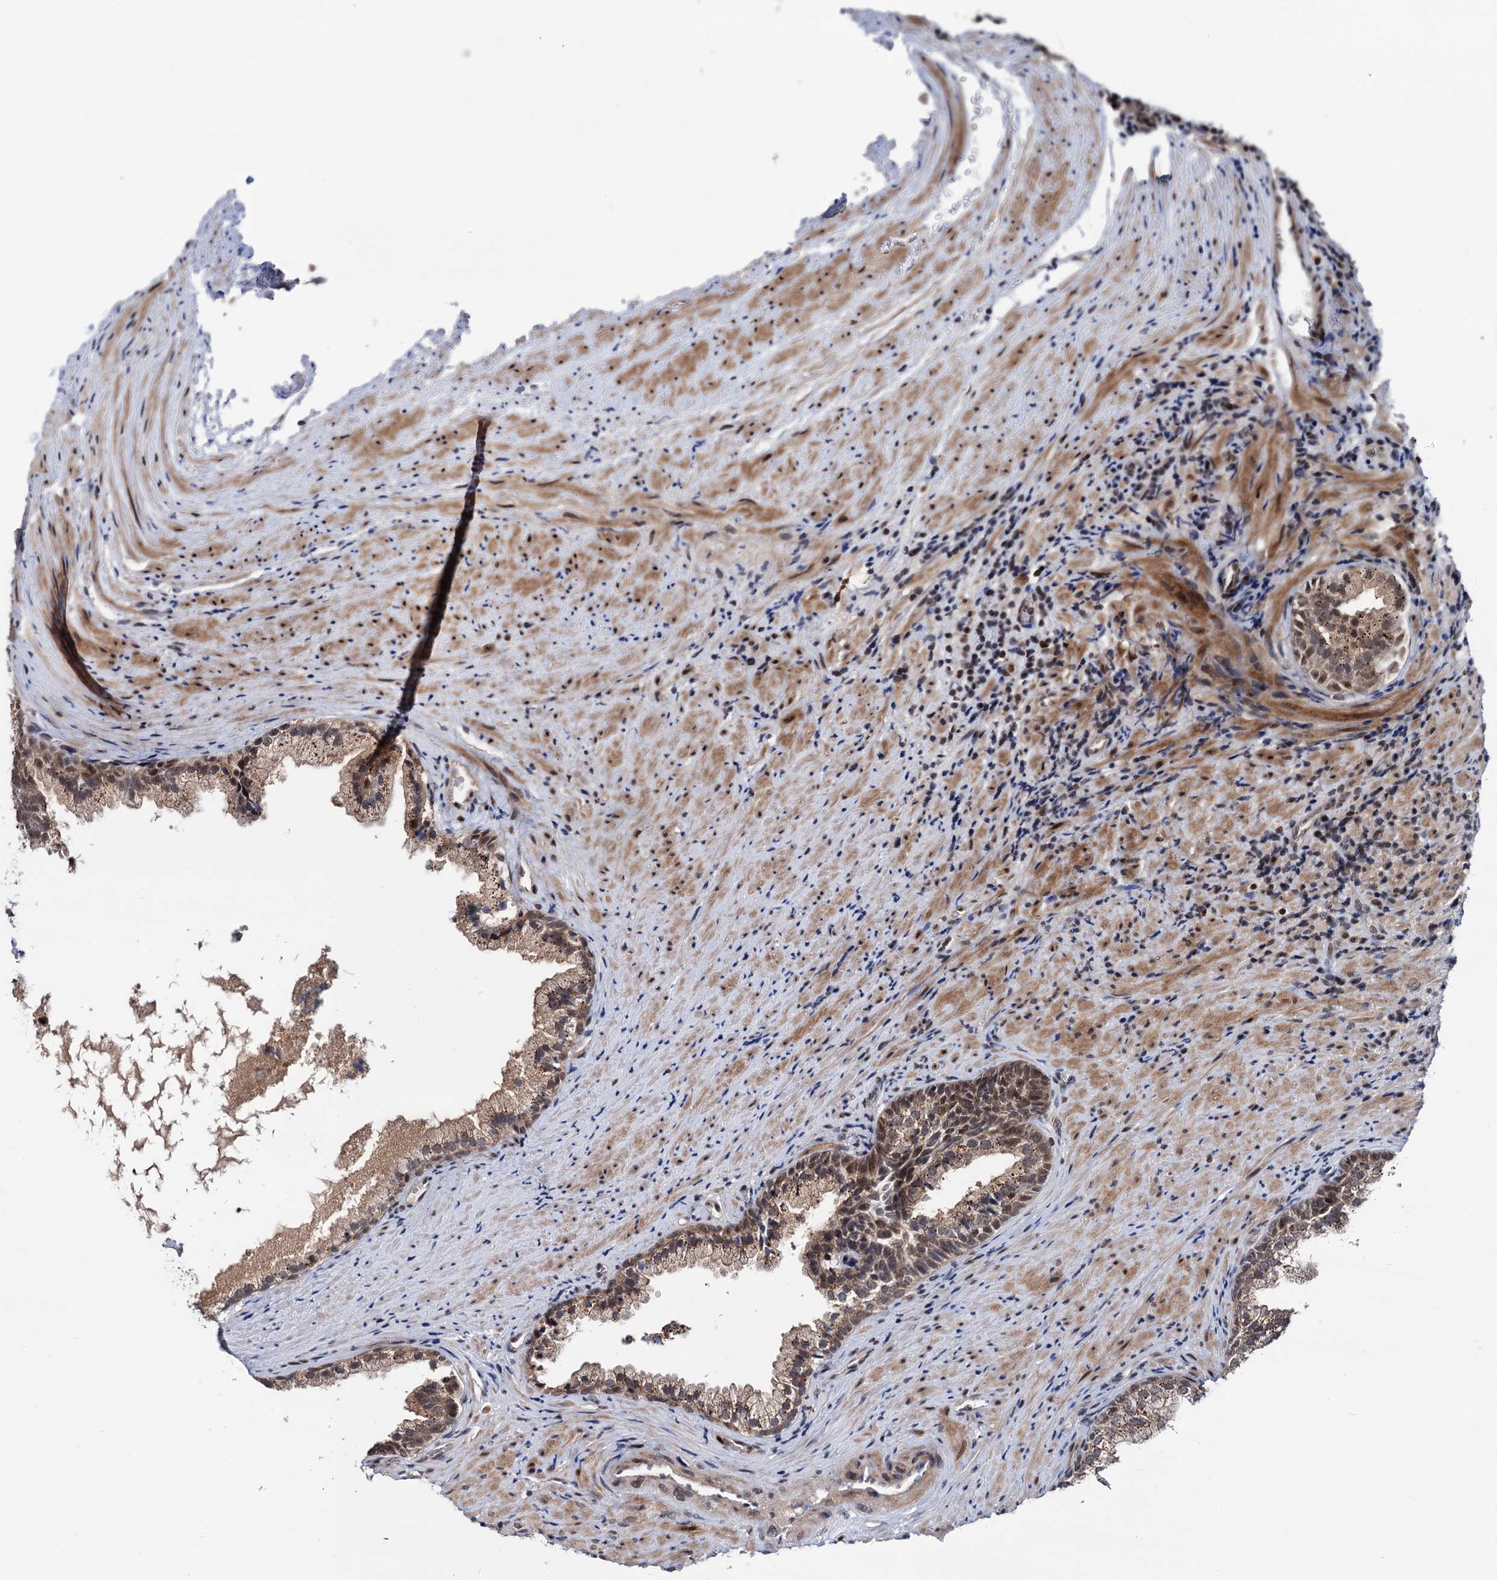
{"staining": {"intensity": "moderate", "quantity": "25%-75%", "location": "cytoplasmic/membranous"}, "tissue": "prostate", "cell_type": "Glandular cells", "image_type": "normal", "snomed": [{"axis": "morphology", "description": "Normal tissue, NOS"}, {"axis": "topography", "description": "Prostate"}], "caption": "Approximately 25%-75% of glandular cells in benign human prostate exhibit moderate cytoplasmic/membranous protein expression as visualized by brown immunohistochemical staining.", "gene": "RNASEH2B", "patient": {"sex": "male", "age": 76}}